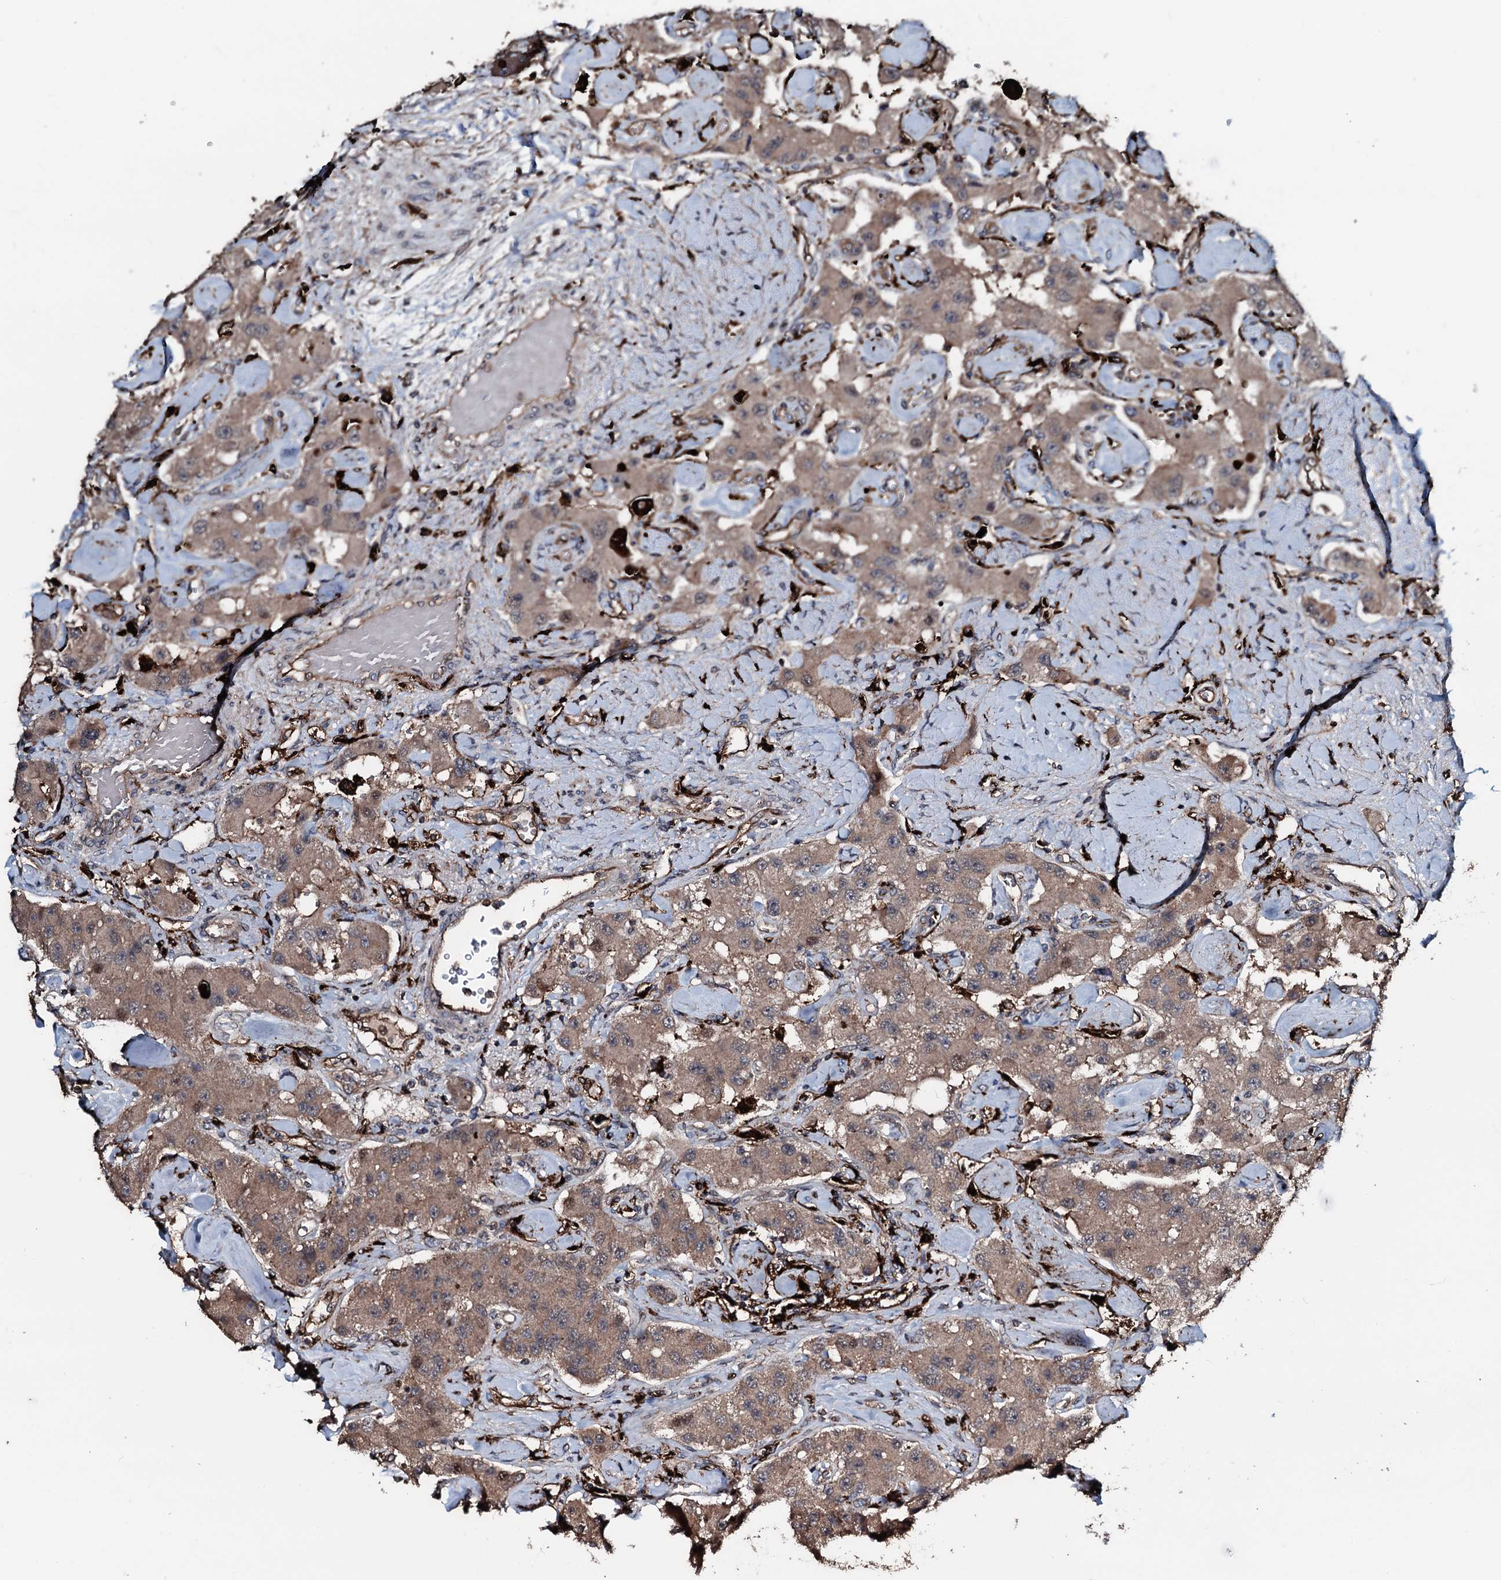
{"staining": {"intensity": "weak", "quantity": ">75%", "location": "cytoplasmic/membranous"}, "tissue": "carcinoid", "cell_type": "Tumor cells", "image_type": "cancer", "snomed": [{"axis": "morphology", "description": "Carcinoid, malignant, NOS"}, {"axis": "topography", "description": "Pancreas"}], "caption": "Immunohistochemistry (IHC) micrograph of neoplastic tissue: carcinoid stained using immunohistochemistry (IHC) shows low levels of weak protein expression localized specifically in the cytoplasmic/membranous of tumor cells, appearing as a cytoplasmic/membranous brown color.", "gene": "TPGS2", "patient": {"sex": "male", "age": 41}}